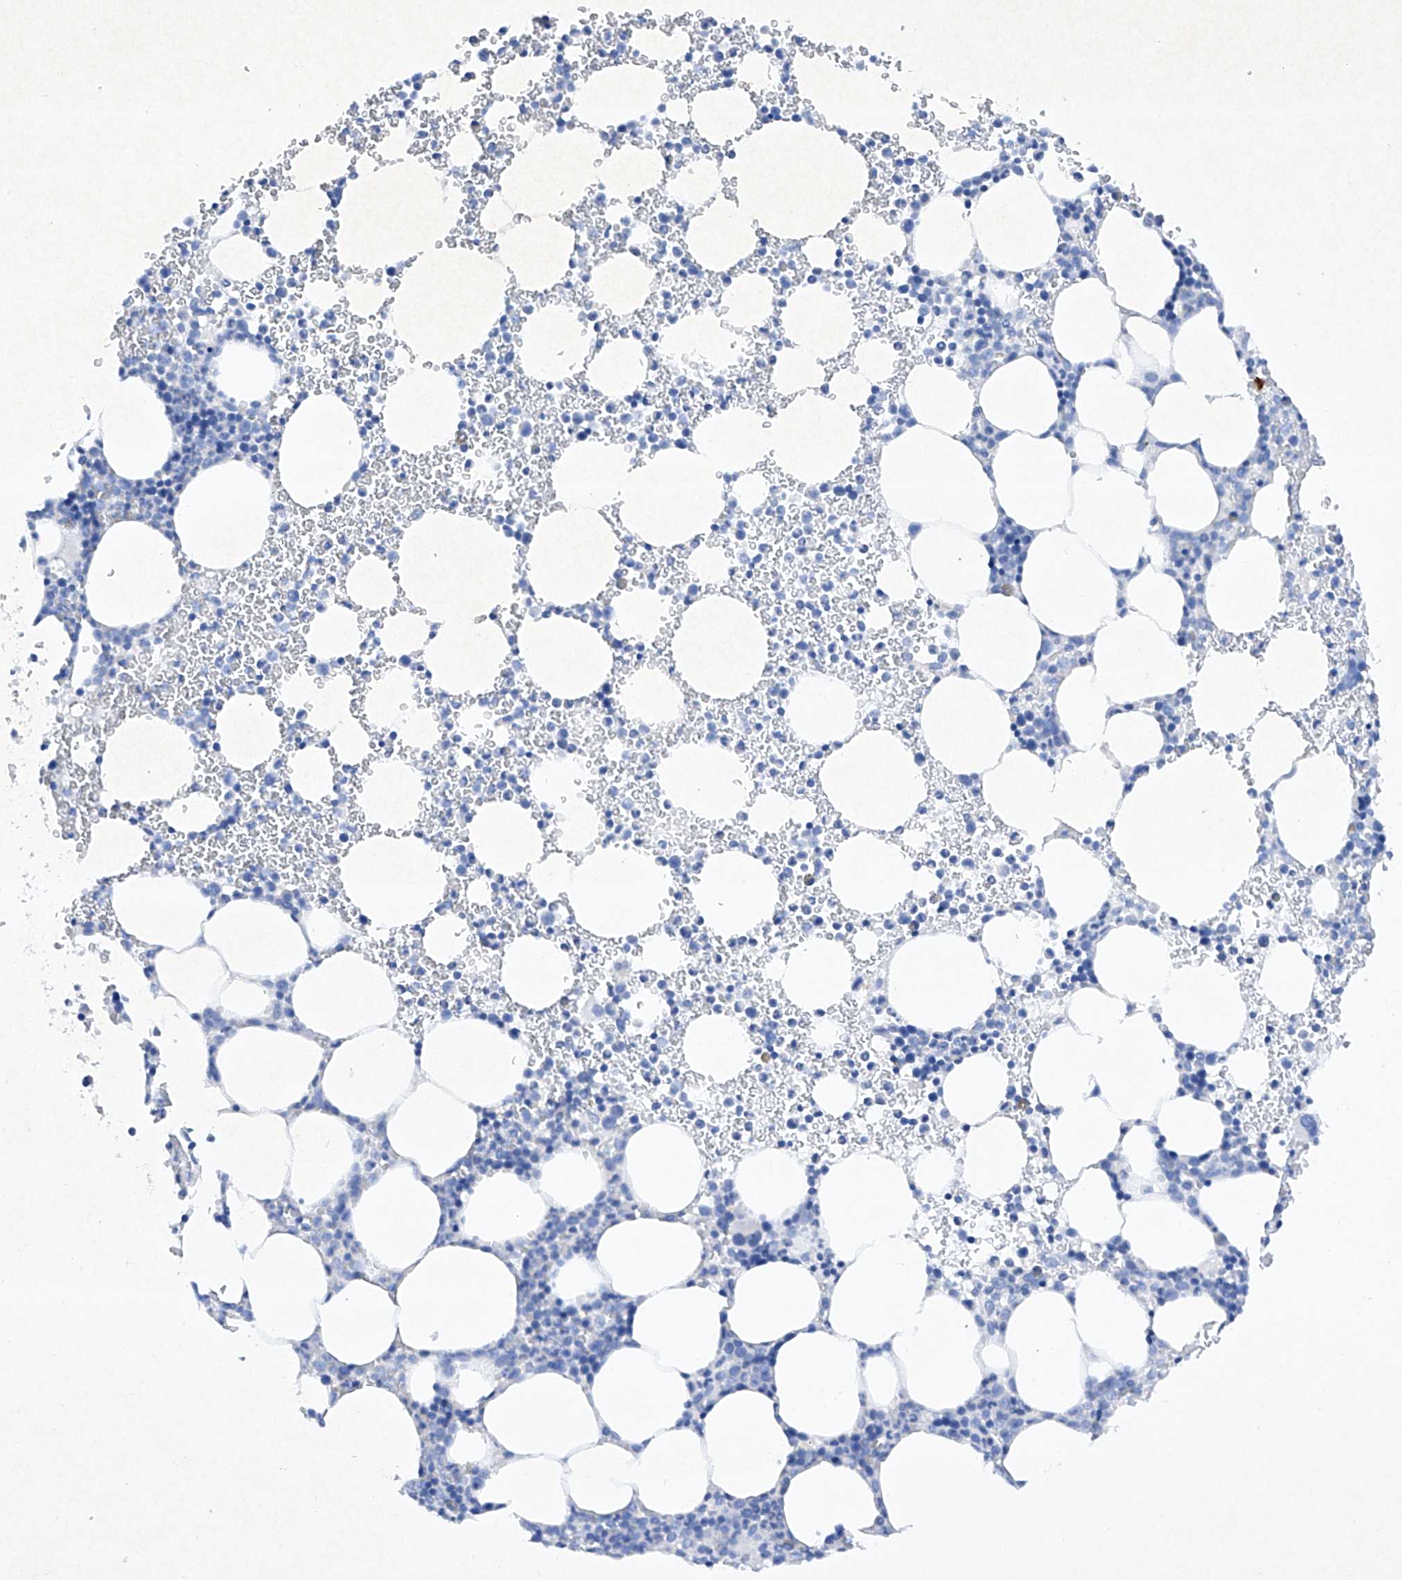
{"staining": {"intensity": "negative", "quantity": "none", "location": "none"}, "tissue": "bone marrow", "cell_type": "Hematopoietic cells", "image_type": "normal", "snomed": [{"axis": "morphology", "description": "Normal tissue, NOS"}, {"axis": "topography", "description": "Bone marrow"}], "caption": "Hematopoietic cells show no significant protein expression in normal bone marrow. (DAB immunohistochemistry (IHC) visualized using brightfield microscopy, high magnification).", "gene": "BARX2", "patient": {"sex": "female", "age": 78}}